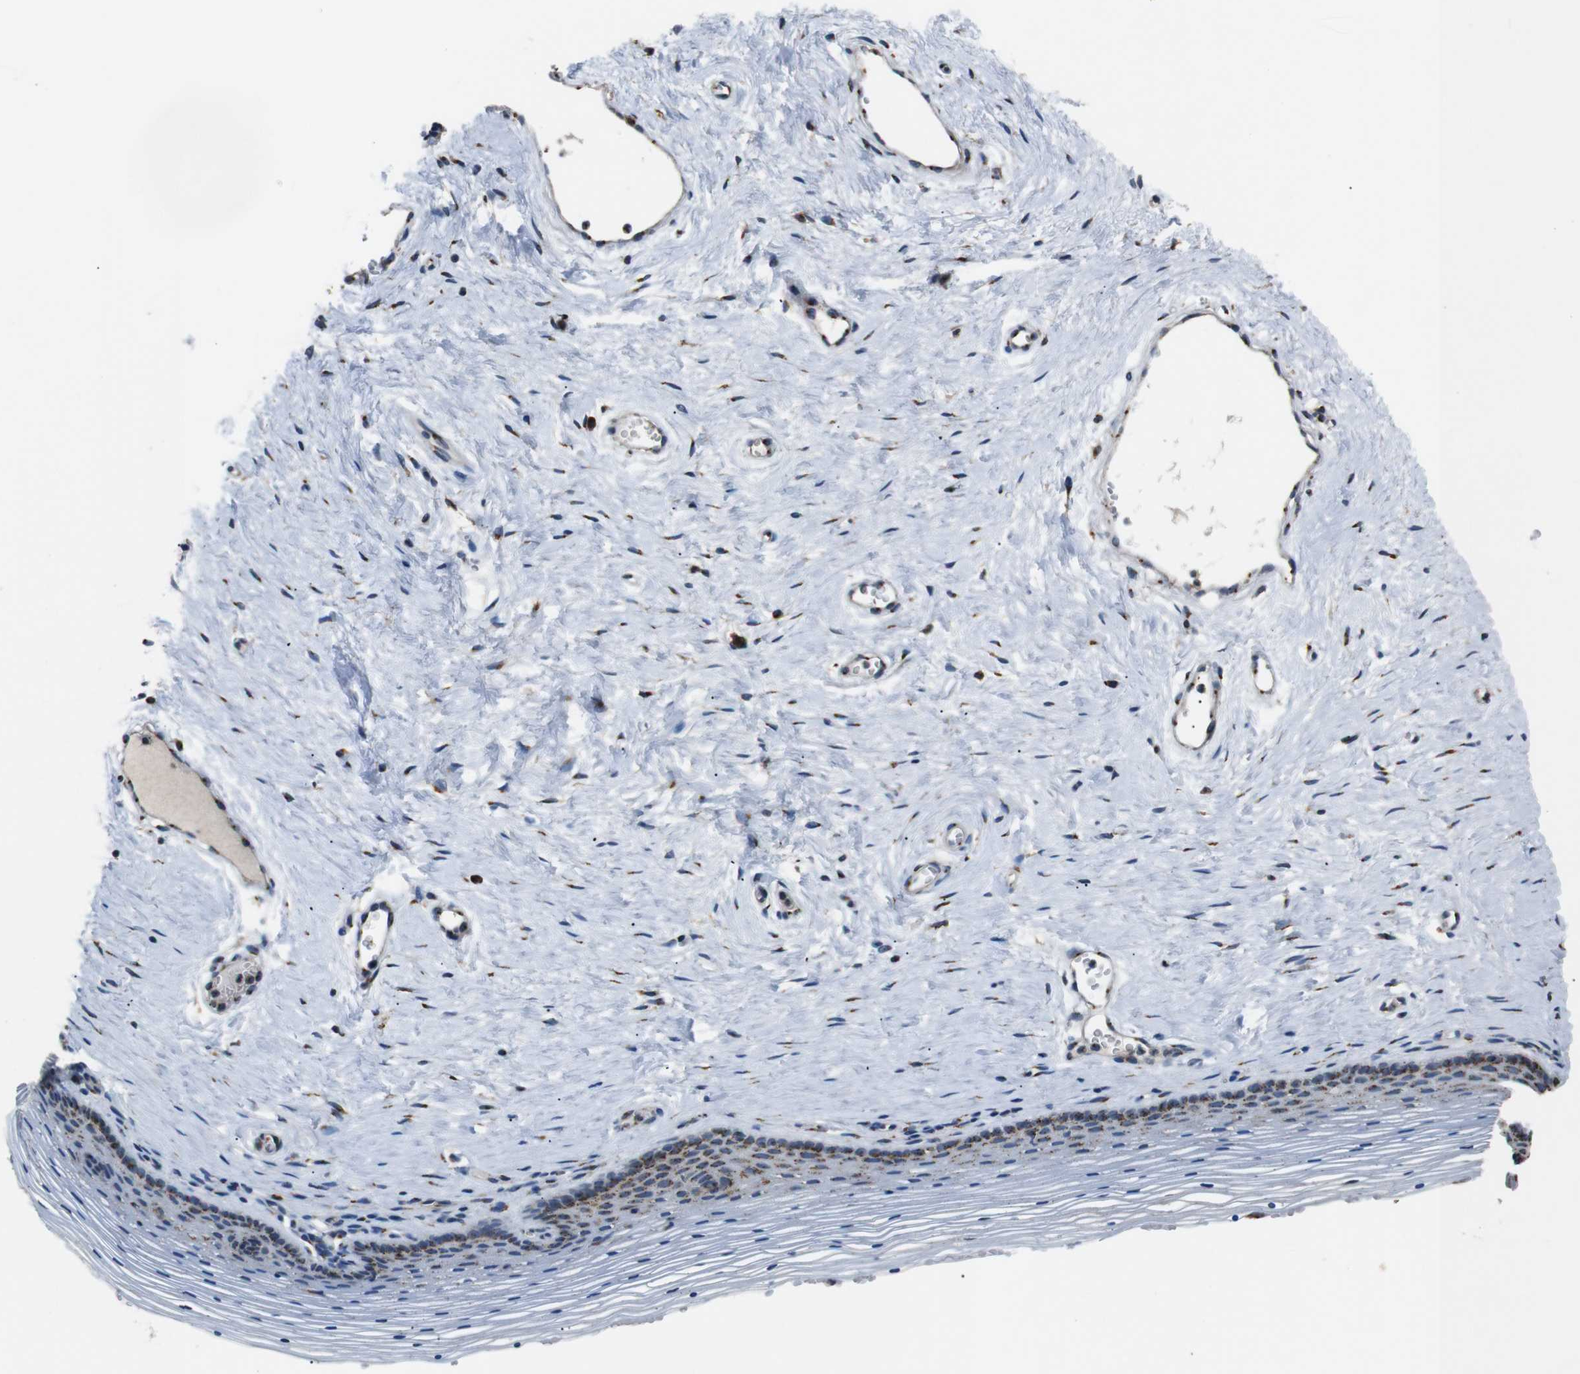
{"staining": {"intensity": "moderate", "quantity": "25%-75%", "location": "cytoplasmic/membranous"}, "tissue": "vagina", "cell_type": "Squamous epithelial cells", "image_type": "normal", "snomed": [{"axis": "morphology", "description": "Normal tissue, NOS"}, {"axis": "topography", "description": "Vagina"}], "caption": "A brown stain labels moderate cytoplasmic/membranous positivity of a protein in squamous epithelial cells of unremarkable vagina. Nuclei are stained in blue.", "gene": "TMED2", "patient": {"sex": "female", "age": 32}}